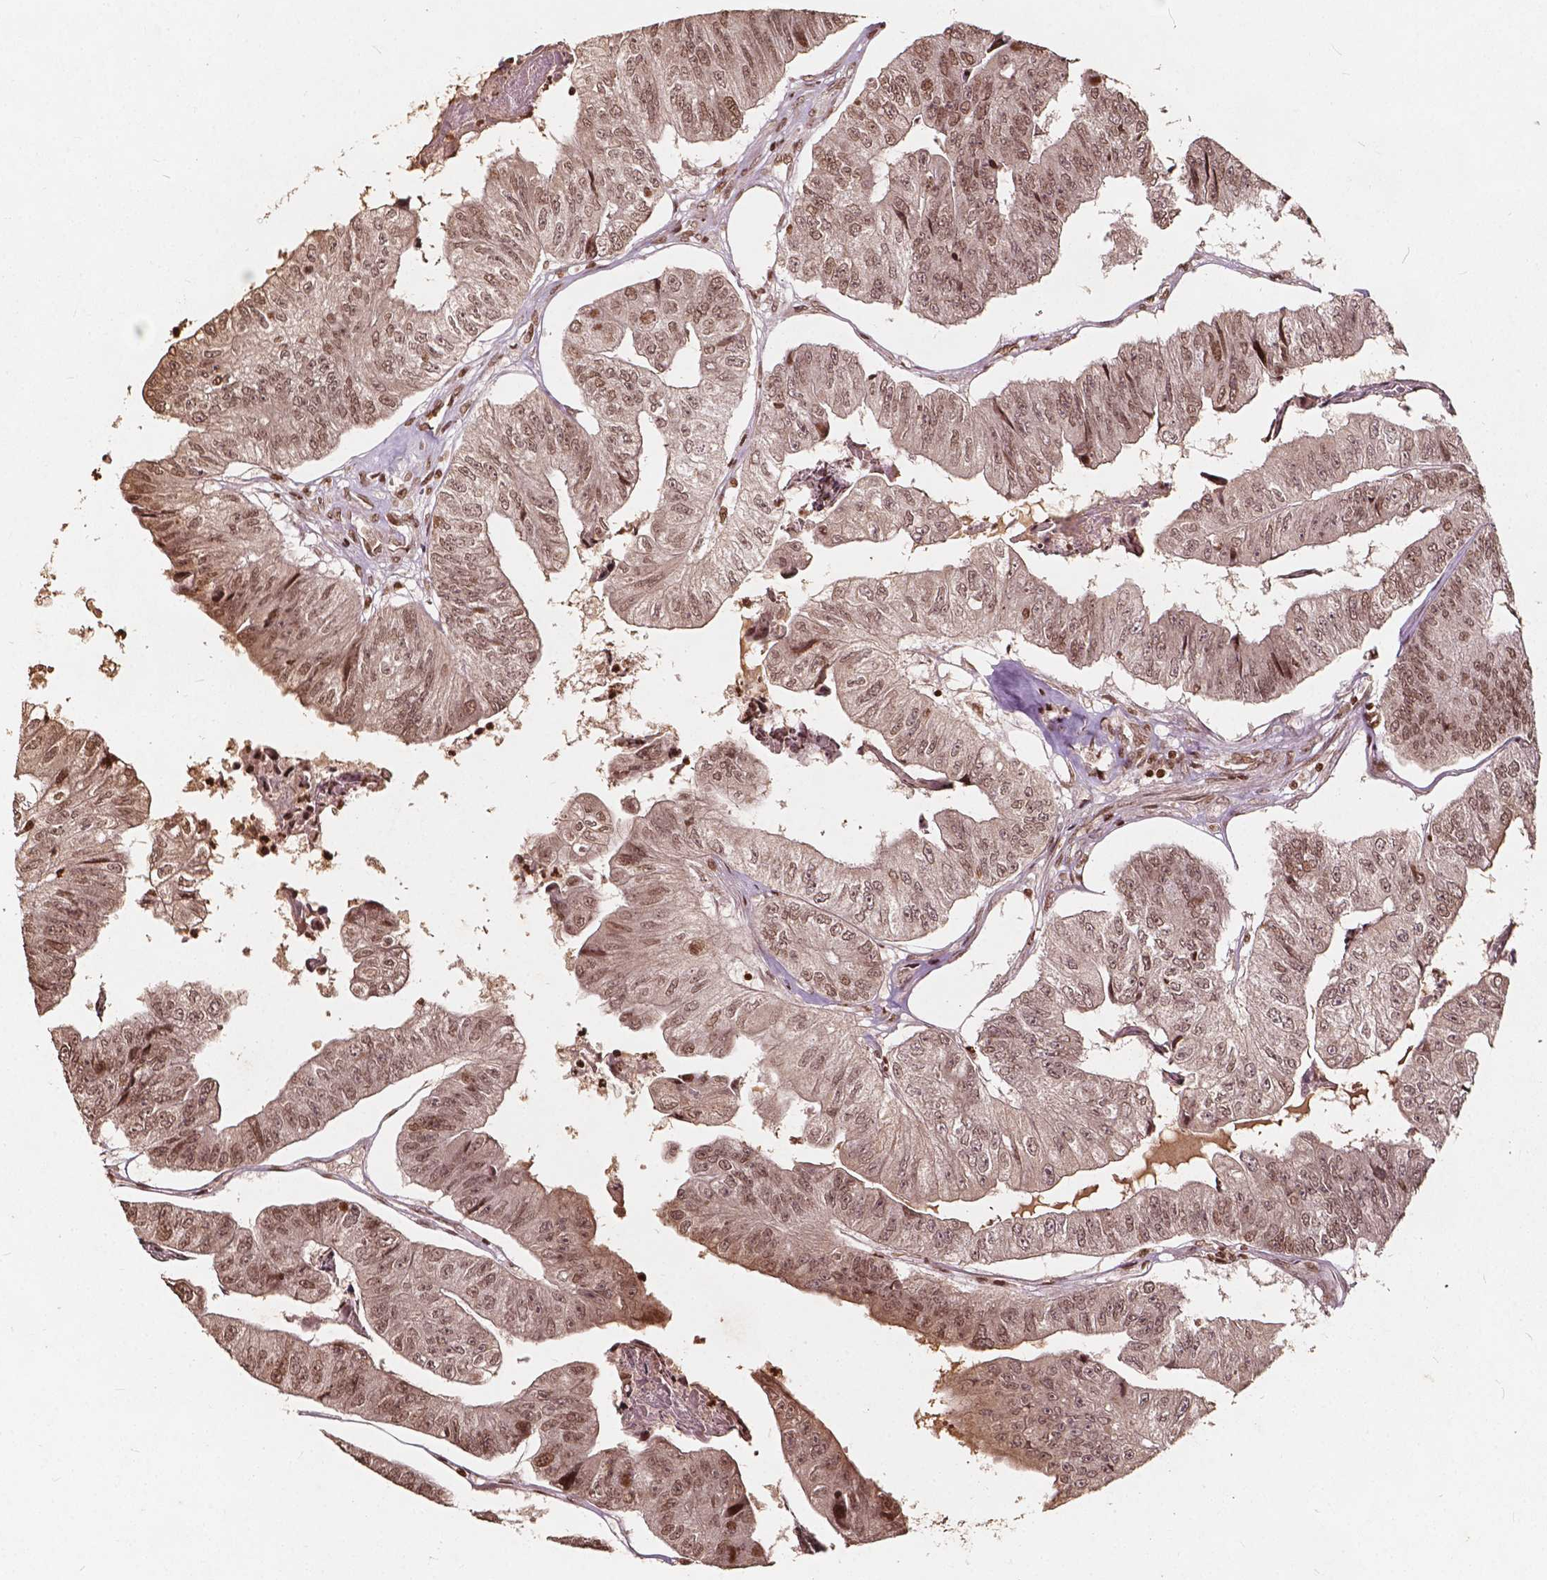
{"staining": {"intensity": "weak", "quantity": ">75%", "location": "nuclear"}, "tissue": "colorectal cancer", "cell_type": "Tumor cells", "image_type": "cancer", "snomed": [{"axis": "morphology", "description": "Adenocarcinoma, NOS"}, {"axis": "topography", "description": "Colon"}], "caption": "The histopathology image exhibits immunohistochemical staining of adenocarcinoma (colorectal). There is weak nuclear expression is appreciated in approximately >75% of tumor cells.", "gene": "H3C14", "patient": {"sex": "female", "age": 67}}